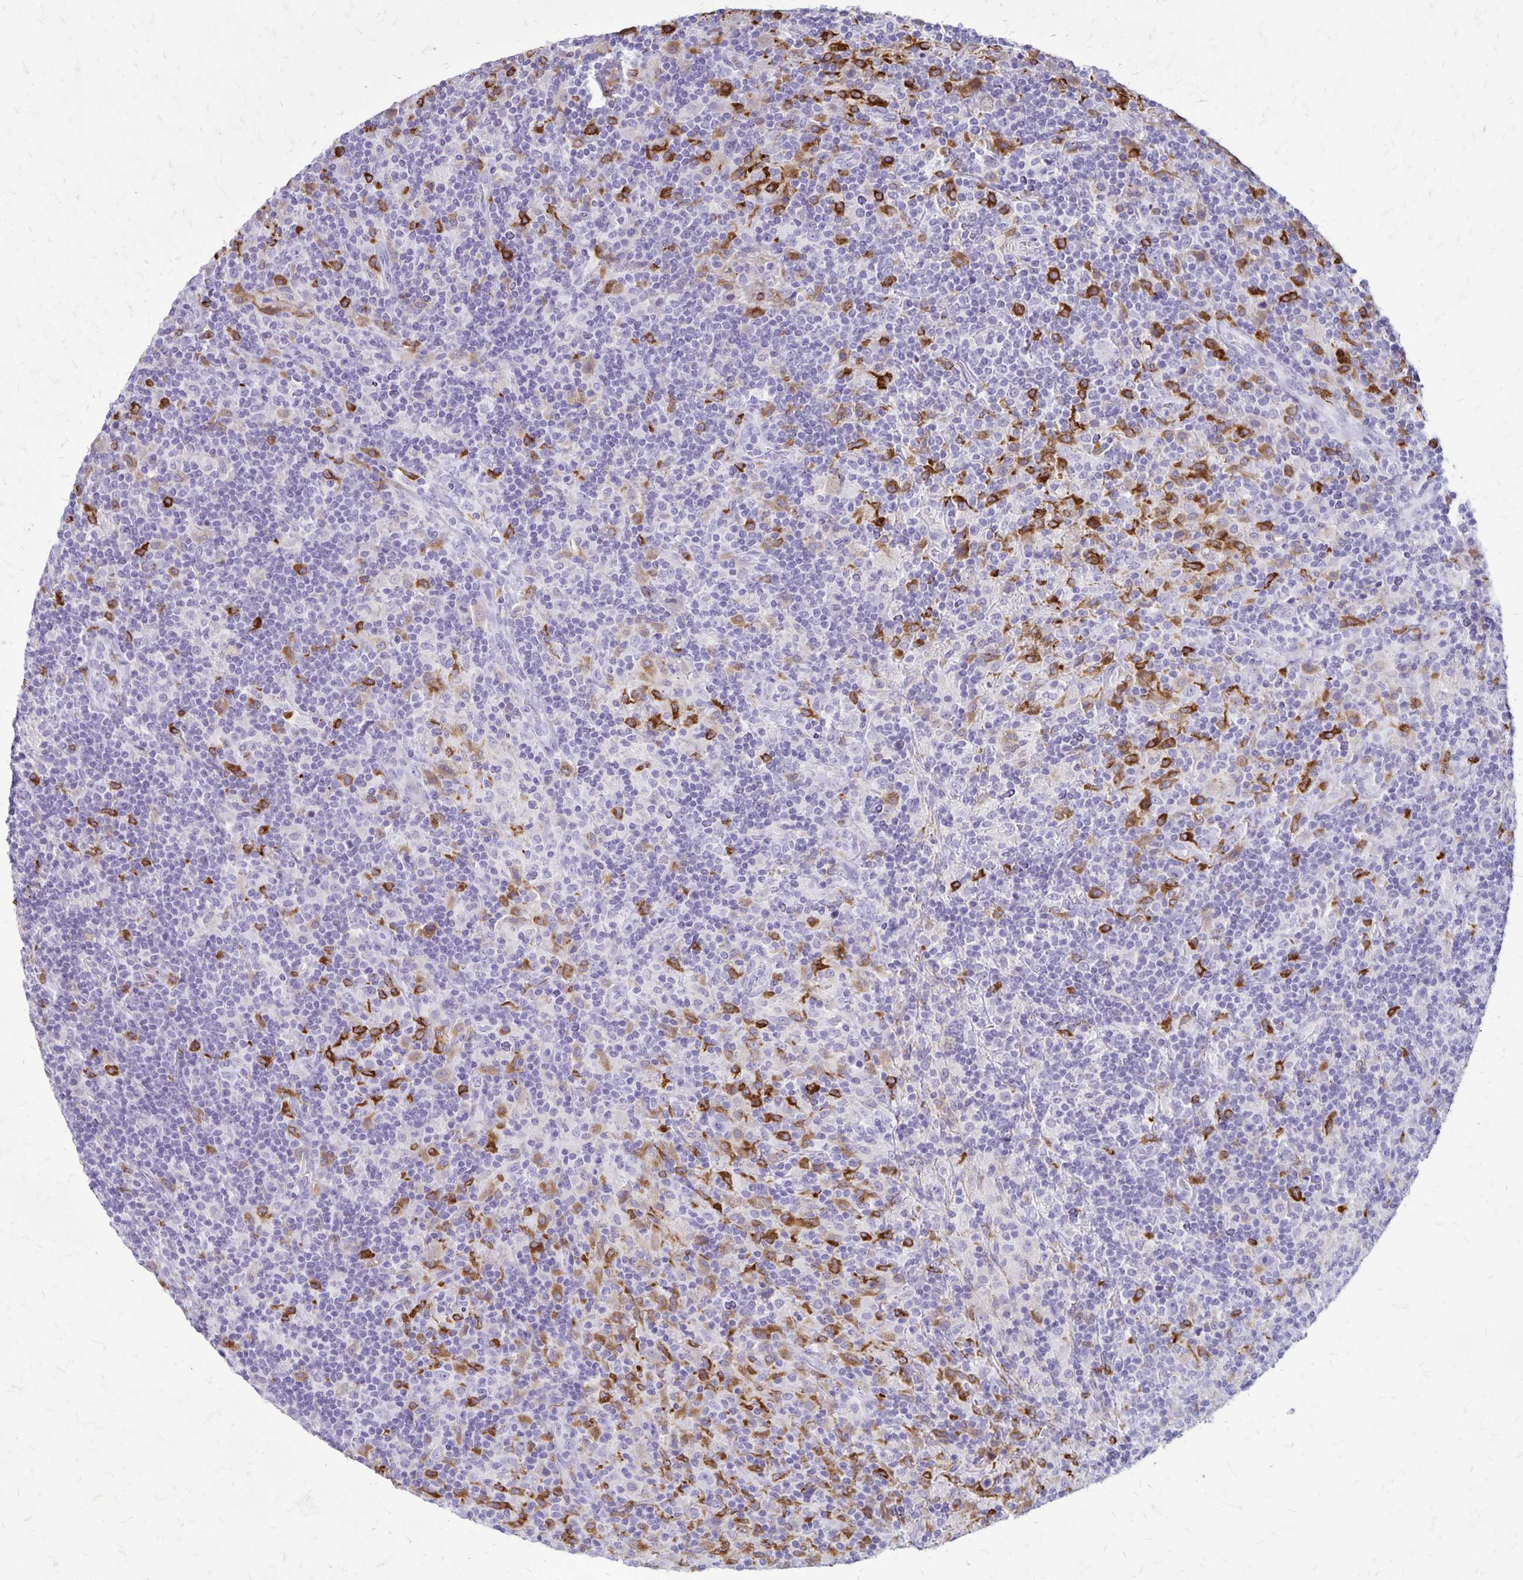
{"staining": {"intensity": "negative", "quantity": "none", "location": "none"}, "tissue": "lymphoma", "cell_type": "Tumor cells", "image_type": "cancer", "snomed": [{"axis": "morphology", "description": "Hodgkin's disease, NOS"}, {"axis": "topography", "description": "Lymph node"}], "caption": "DAB (3,3'-diaminobenzidine) immunohistochemical staining of lymphoma shows no significant expression in tumor cells.", "gene": "RTN1", "patient": {"sex": "male", "age": 70}}